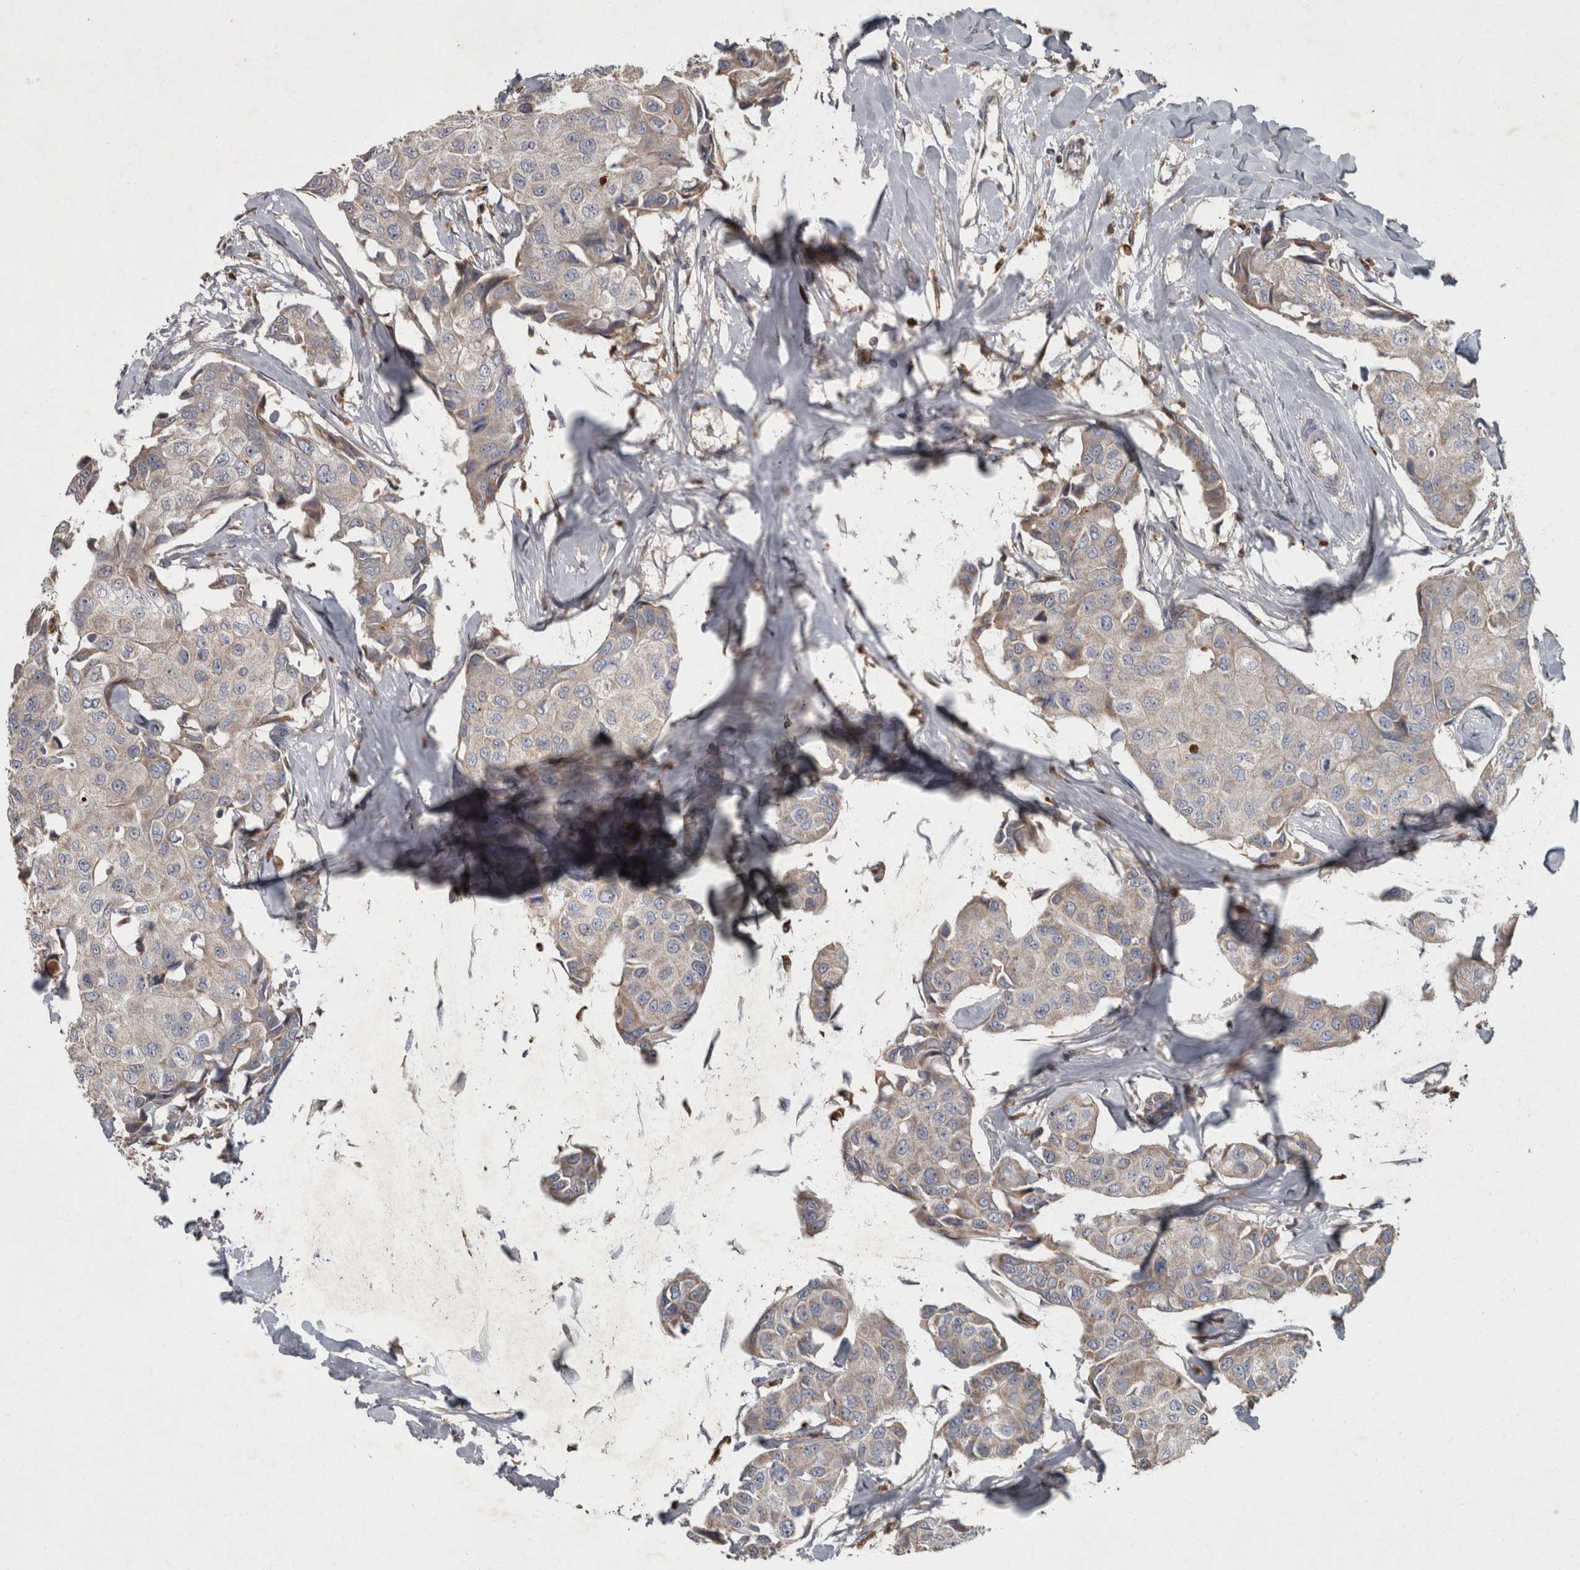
{"staining": {"intensity": "weak", "quantity": "<25%", "location": "cytoplasmic/membranous"}, "tissue": "breast cancer", "cell_type": "Tumor cells", "image_type": "cancer", "snomed": [{"axis": "morphology", "description": "Duct carcinoma"}, {"axis": "topography", "description": "Breast"}], "caption": "A photomicrograph of human breast cancer is negative for staining in tumor cells.", "gene": "PPP1R3C", "patient": {"sex": "female", "age": 80}}